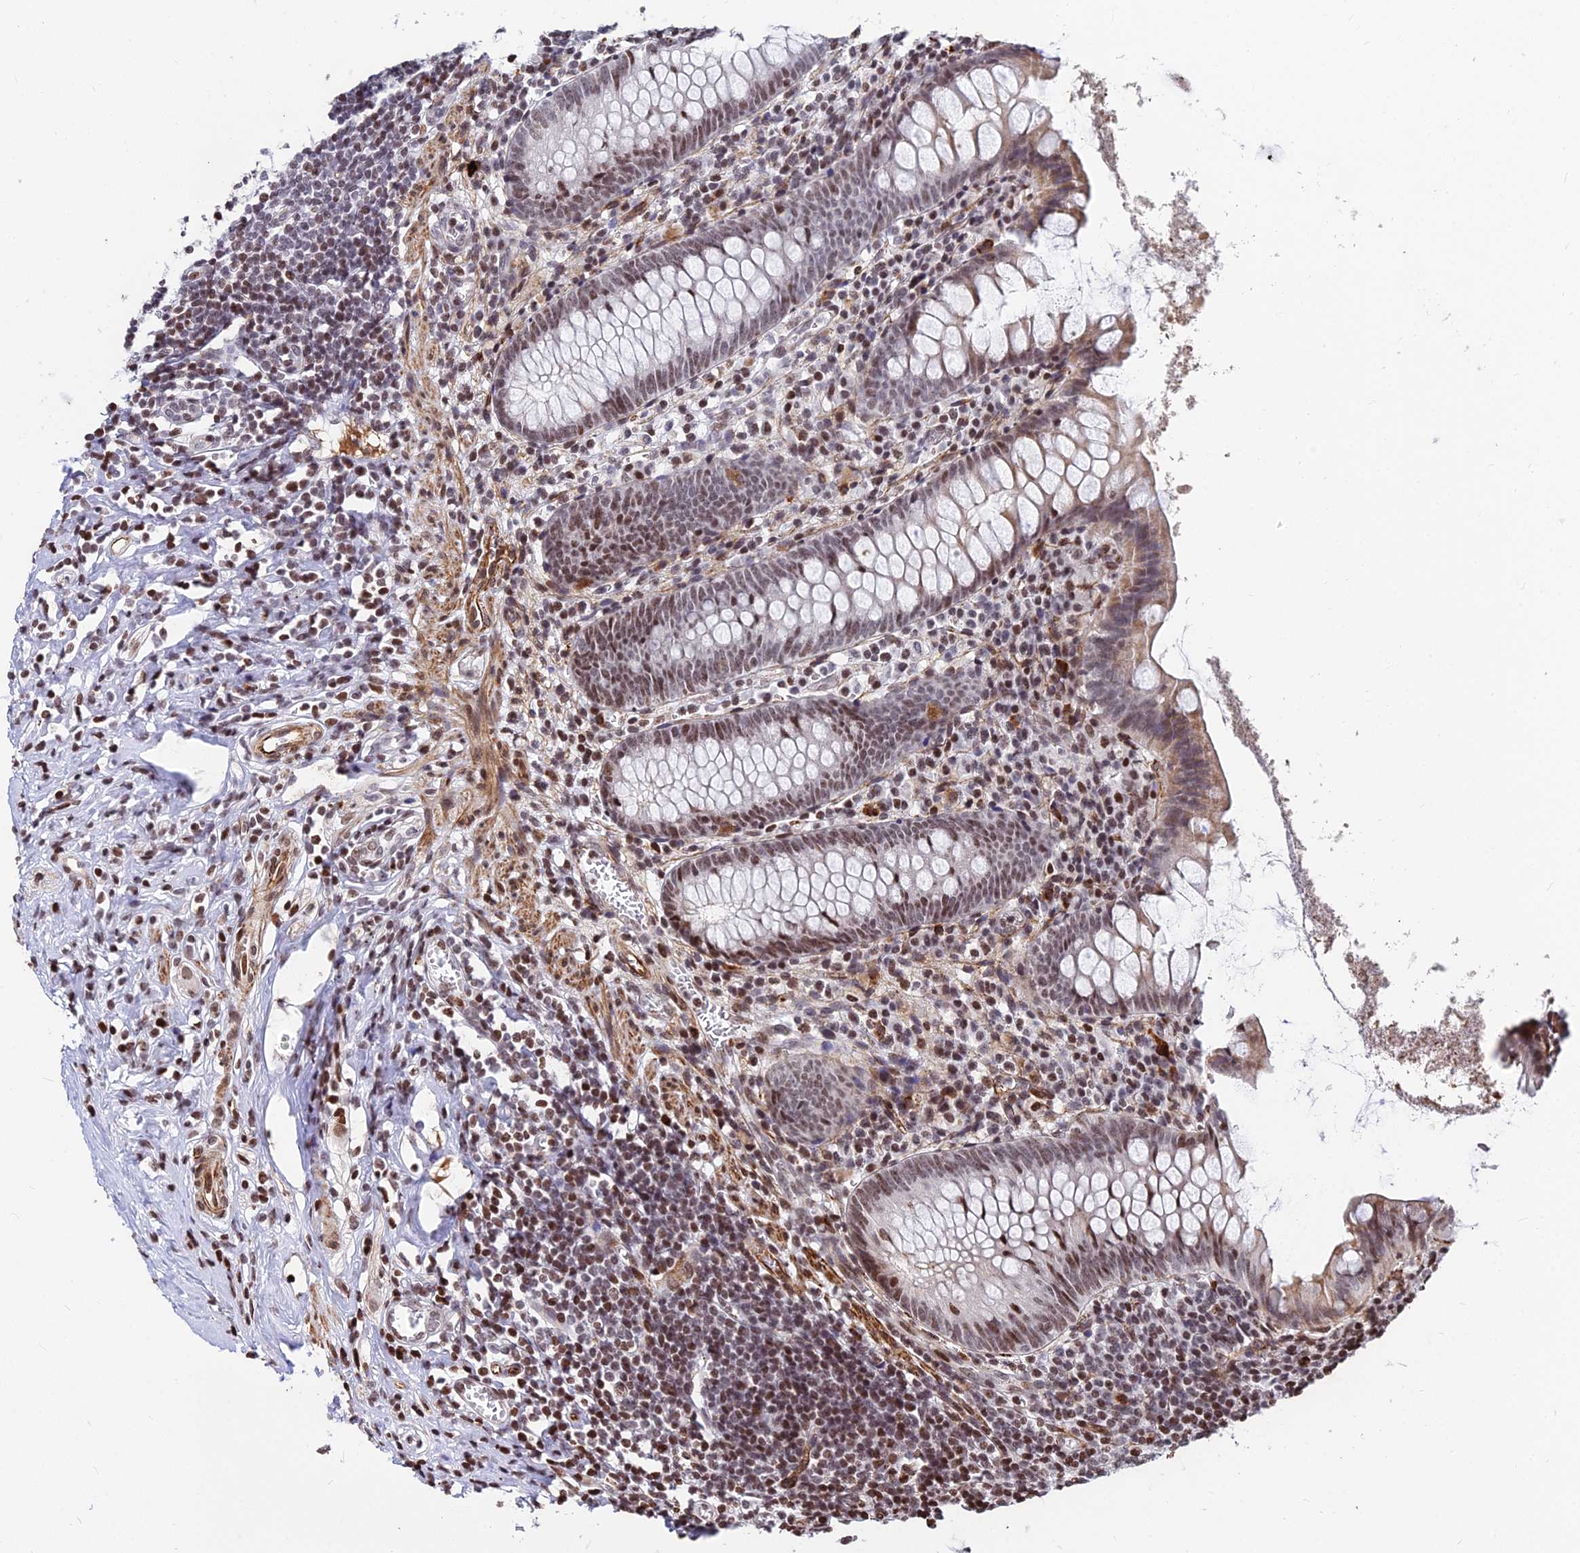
{"staining": {"intensity": "moderate", "quantity": ">75%", "location": "nuclear"}, "tissue": "appendix", "cell_type": "Glandular cells", "image_type": "normal", "snomed": [{"axis": "morphology", "description": "Normal tissue, NOS"}, {"axis": "topography", "description": "Appendix"}], "caption": "Approximately >75% of glandular cells in benign human appendix exhibit moderate nuclear protein staining as visualized by brown immunohistochemical staining.", "gene": "NYAP2", "patient": {"sex": "female", "age": 51}}